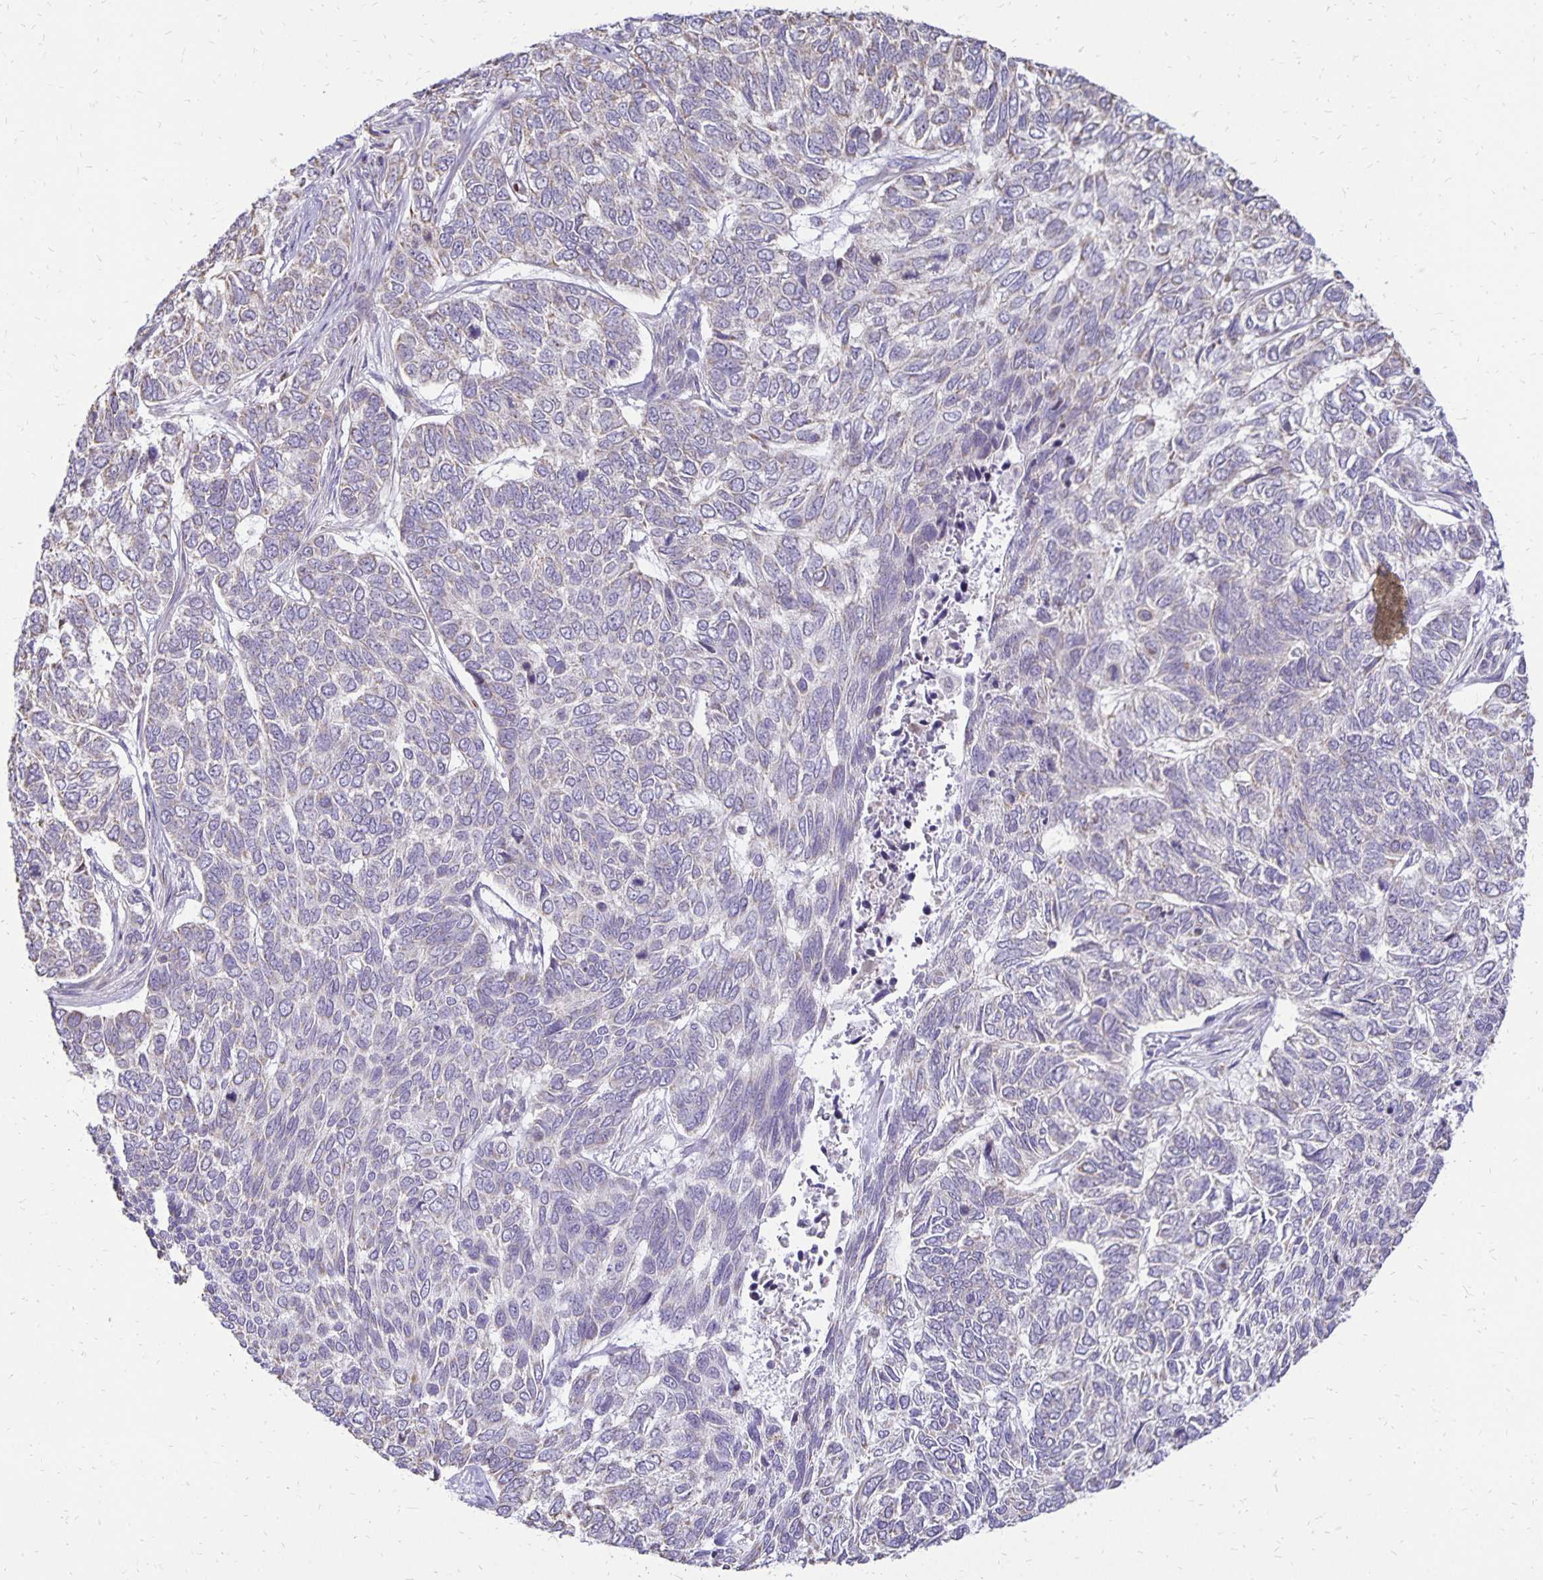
{"staining": {"intensity": "negative", "quantity": "none", "location": "none"}, "tissue": "skin cancer", "cell_type": "Tumor cells", "image_type": "cancer", "snomed": [{"axis": "morphology", "description": "Basal cell carcinoma"}, {"axis": "topography", "description": "Skin"}], "caption": "Immunohistochemistry (IHC) image of neoplastic tissue: basal cell carcinoma (skin) stained with DAB demonstrates no significant protein expression in tumor cells.", "gene": "FN3K", "patient": {"sex": "female", "age": 65}}